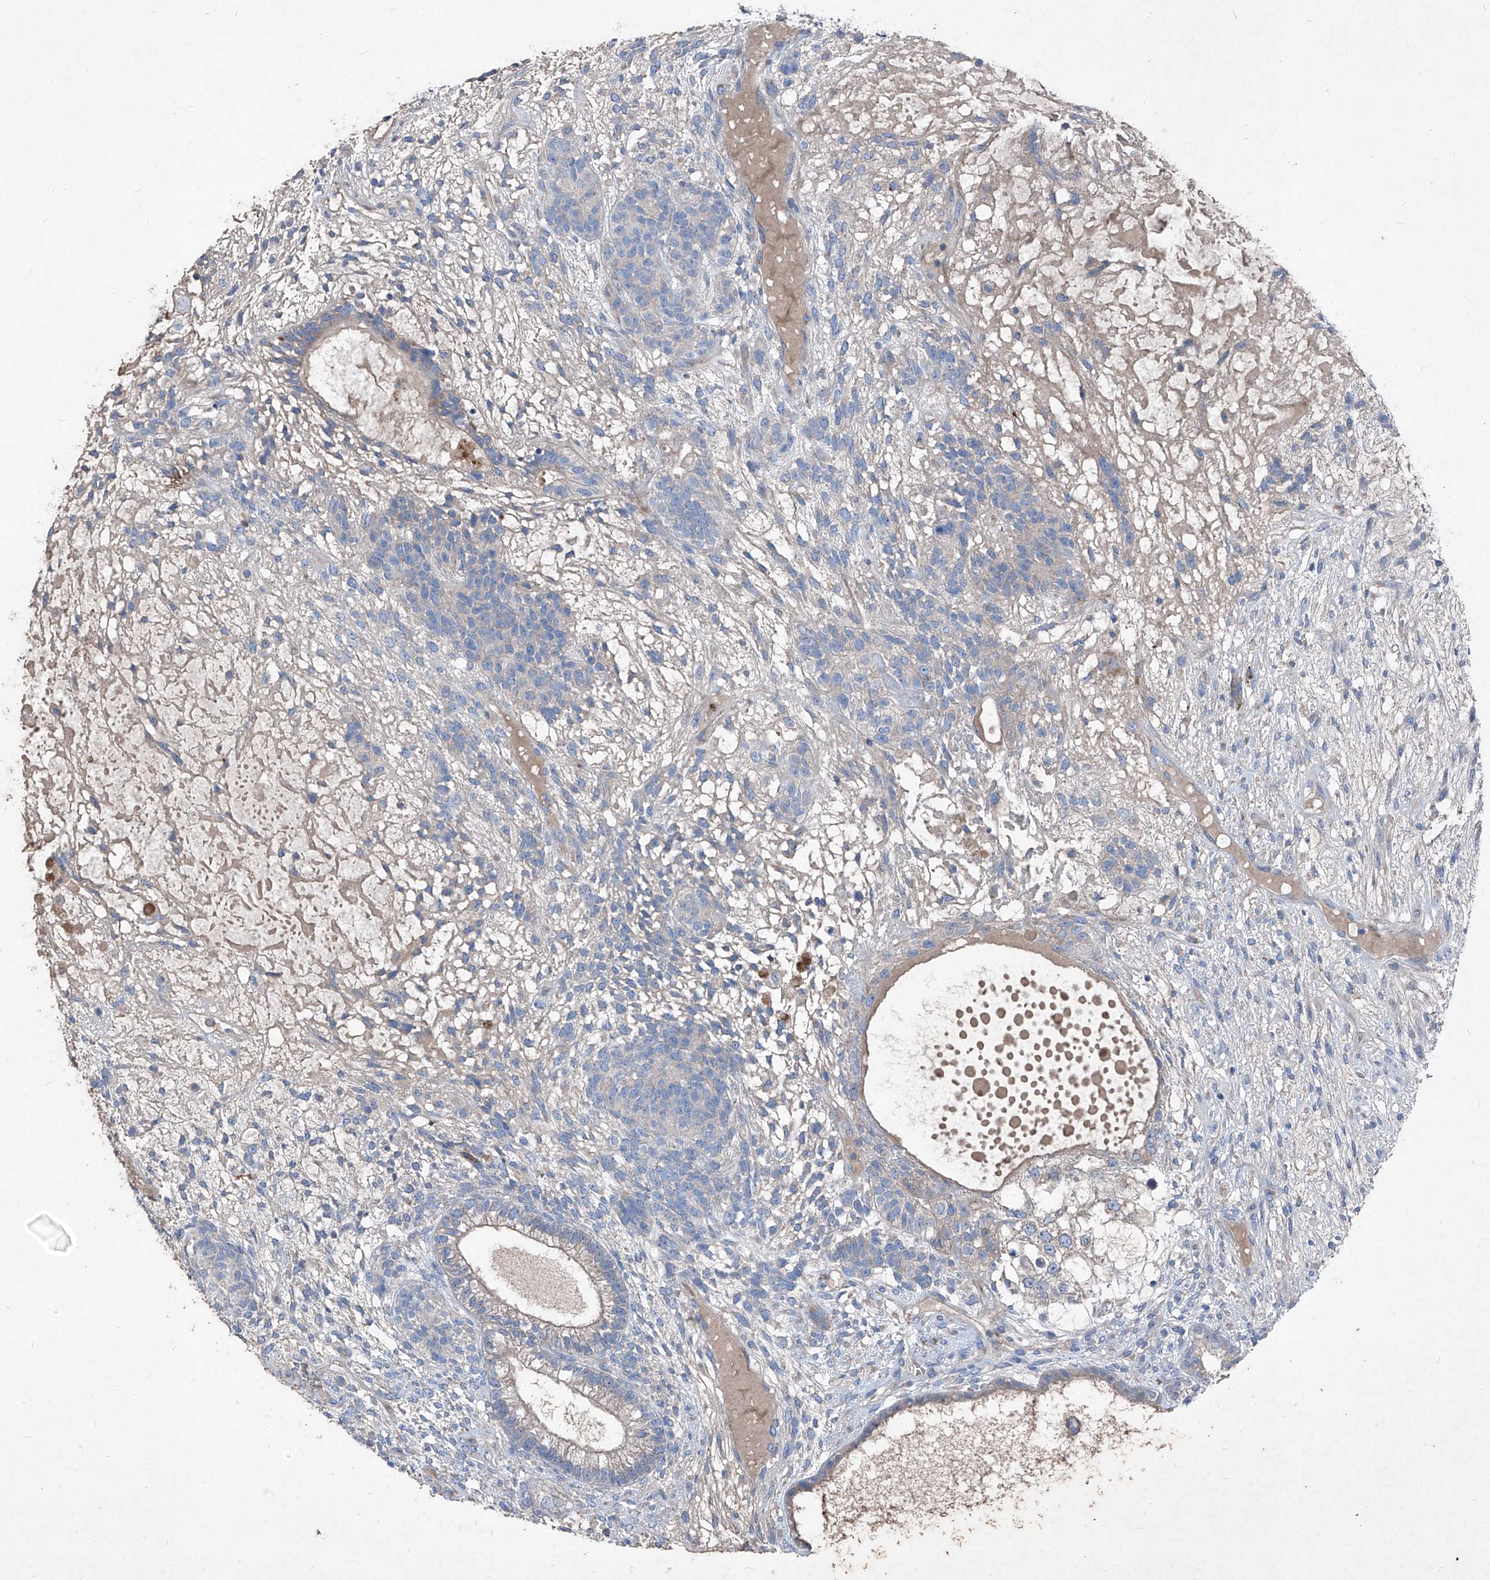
{"staining": {"intensity": "negative", "quantity": "none", "location": "none"}, "tissue": "testis cancer", "cell_type": "Tumor cells", "image_type": "cancer", "snomed": [{"axis": "morphology", "description": "Seminoma, NOS"}, {"axis": "morphology", "description": "Carcinoma, Embryonal, NOS"}, {"axis": "topography", "description": "Testis"}], "caption": "IHC of human seminoma (testis) reveals no staining in tumor cells.", "gene": "IFI27", "patient": {"sex": "male", "age": 28}}